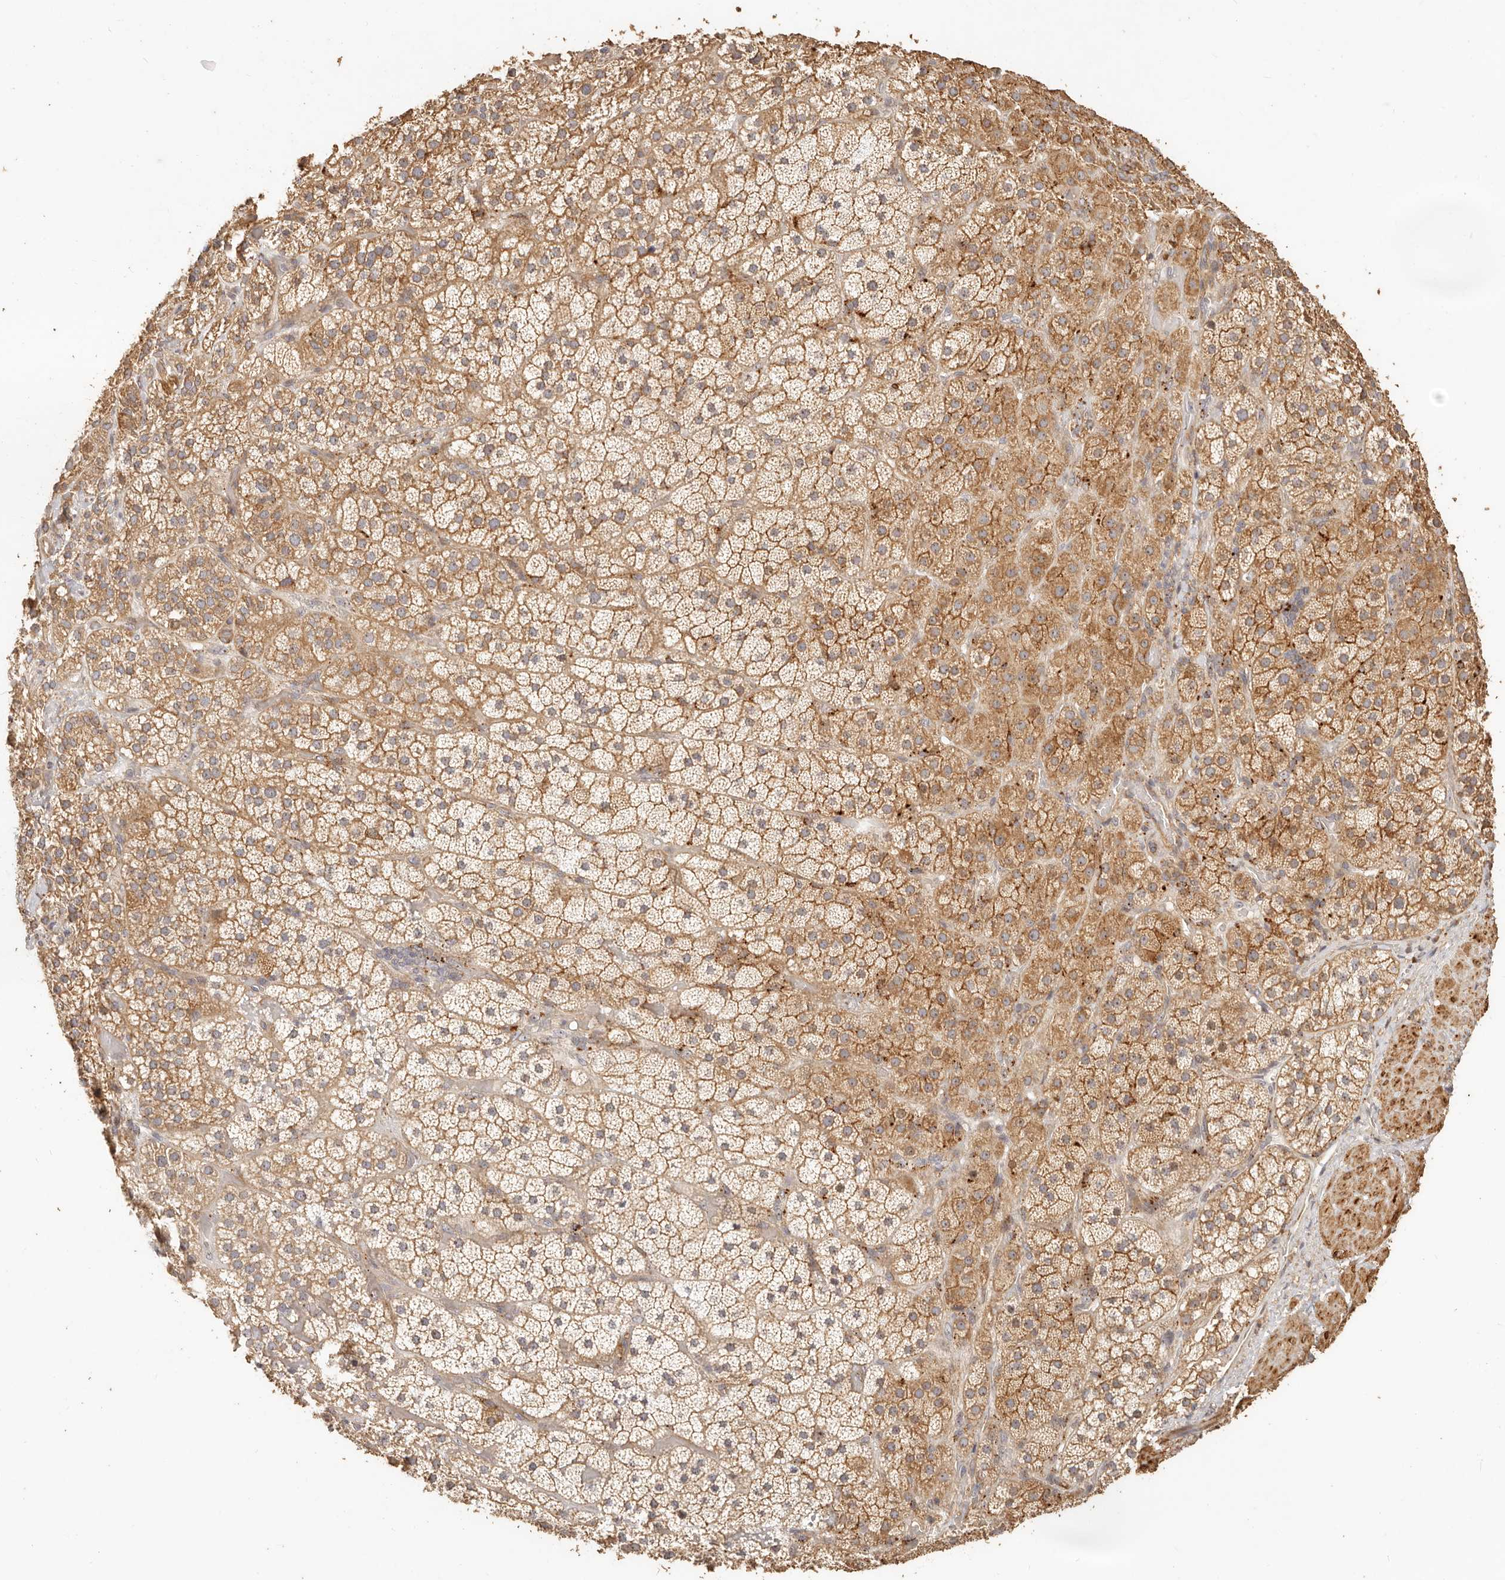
{"staining": {"intensity": "moderate", "quantity": ">75%", "location": "cytoplasmic/membranous"}, "tissue": "adrenal gland", "cell_type": "Glandular cells", "image_type": "normal", "snomed": [{"axis": "morphology", "description": "Normal tissue, NOS"}, {"axis": "topography", "description": "Adrenal gland"}], "caption": "DAB (3,3'-diaminobenzidine) immunohistochemical staining of unremarkable adrenal gland exhibits moderate cytoplasmic/membranous protein positivity in approximately >75% of glandular cells.", "gene": "PTPN22", "patient": {"sex": "male", "age": 57}}